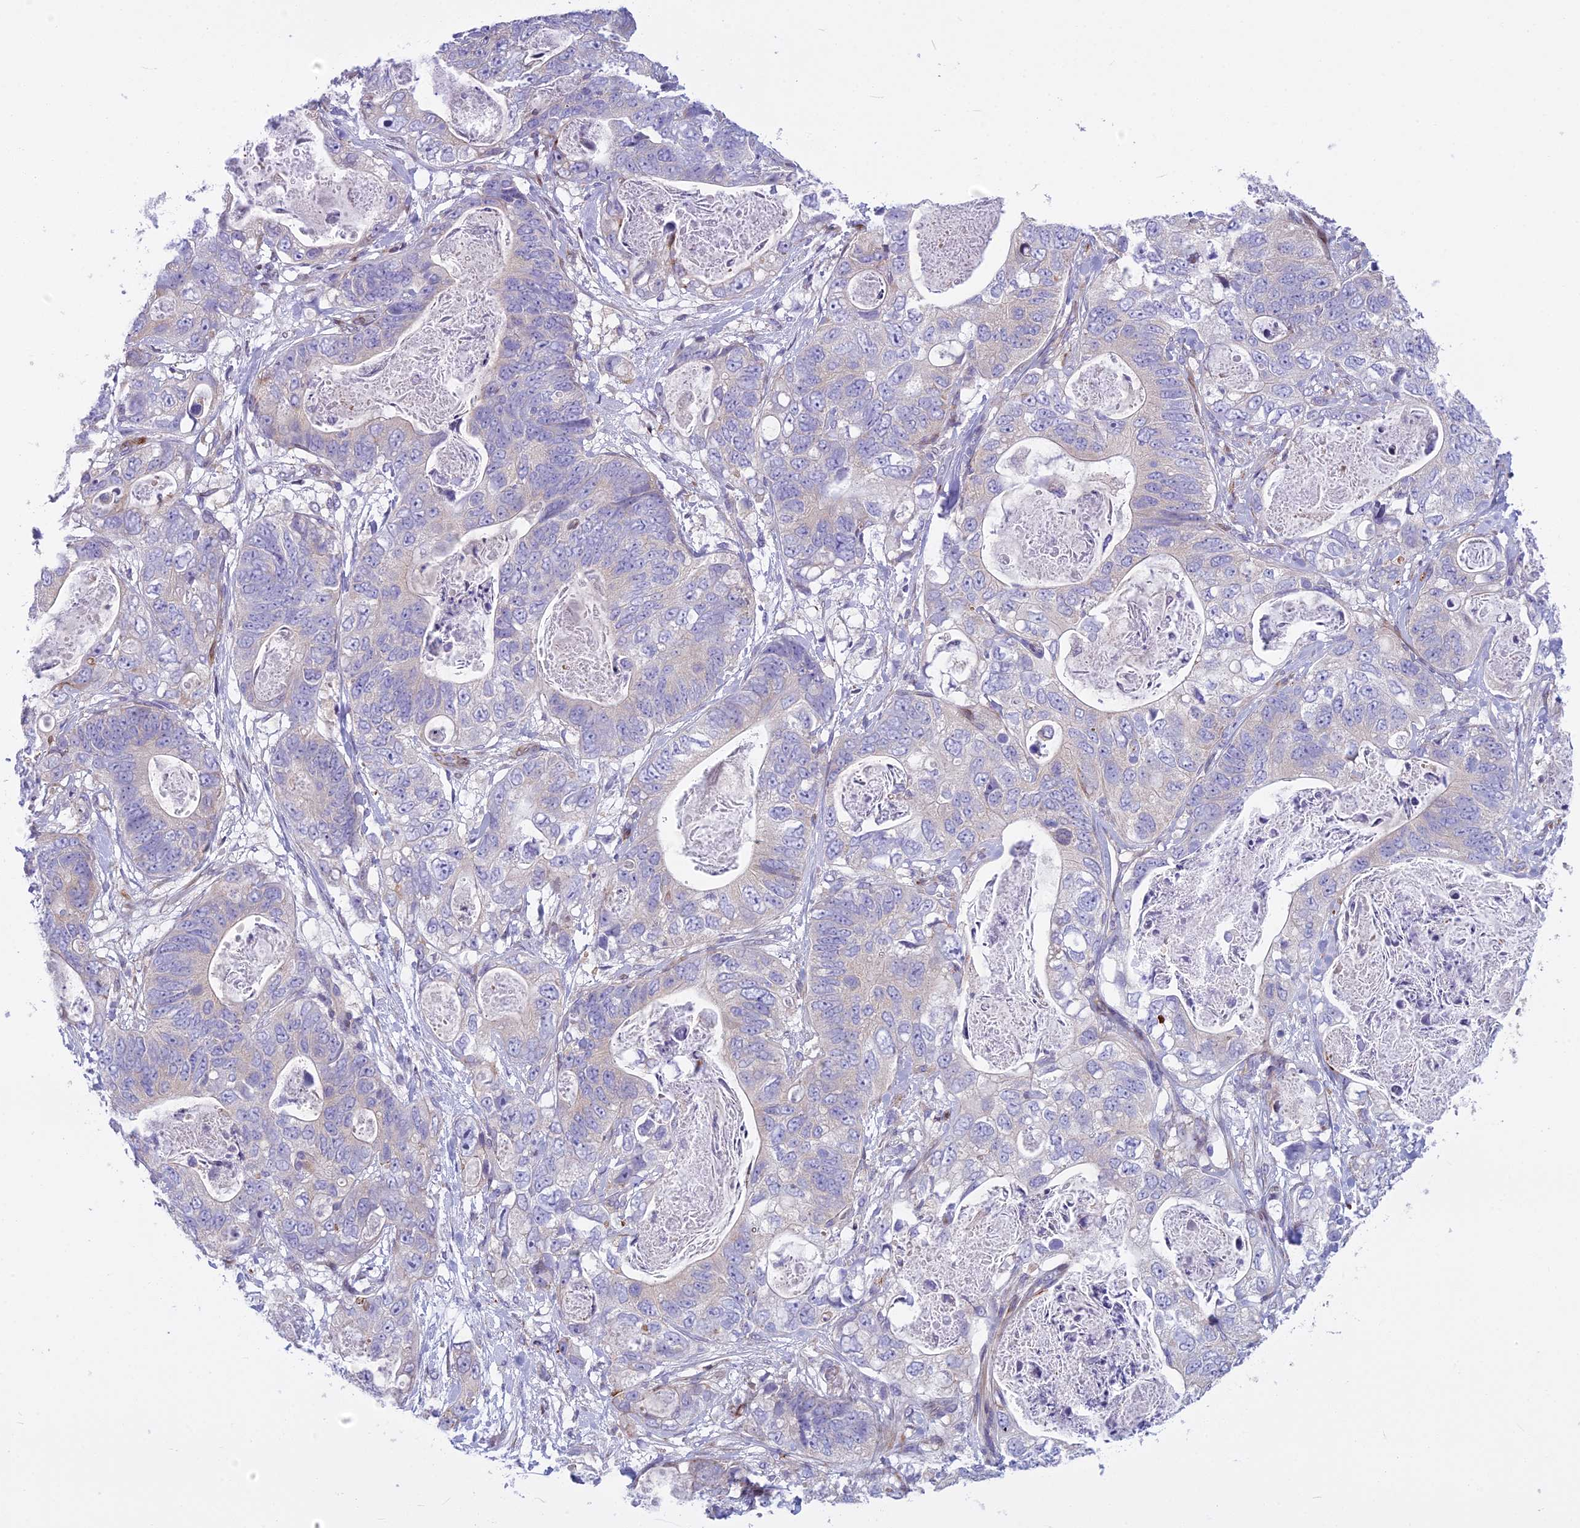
{"staining": {"intensity": "negative", "quantity": "none", "location": "none"}, "tissue": "stomach cancer", "cell_type": "Tumor cells", "image_type": "cancer", "snomed": [{"axis": "morphology", "description": "Normal tissue, NOS"}, {"axis": "morphology", "description": "Adenocarcinoma, NOS"}, {"axis": "topography", "description": "Stomach"}], "caption": "Stomach cancer (adenocarcinoma) was stained to show a protein in brown. There is no significant expression in tumor cells.", "gene": "PCDHB14", "patient": {"sex": "female", "age": 89}}